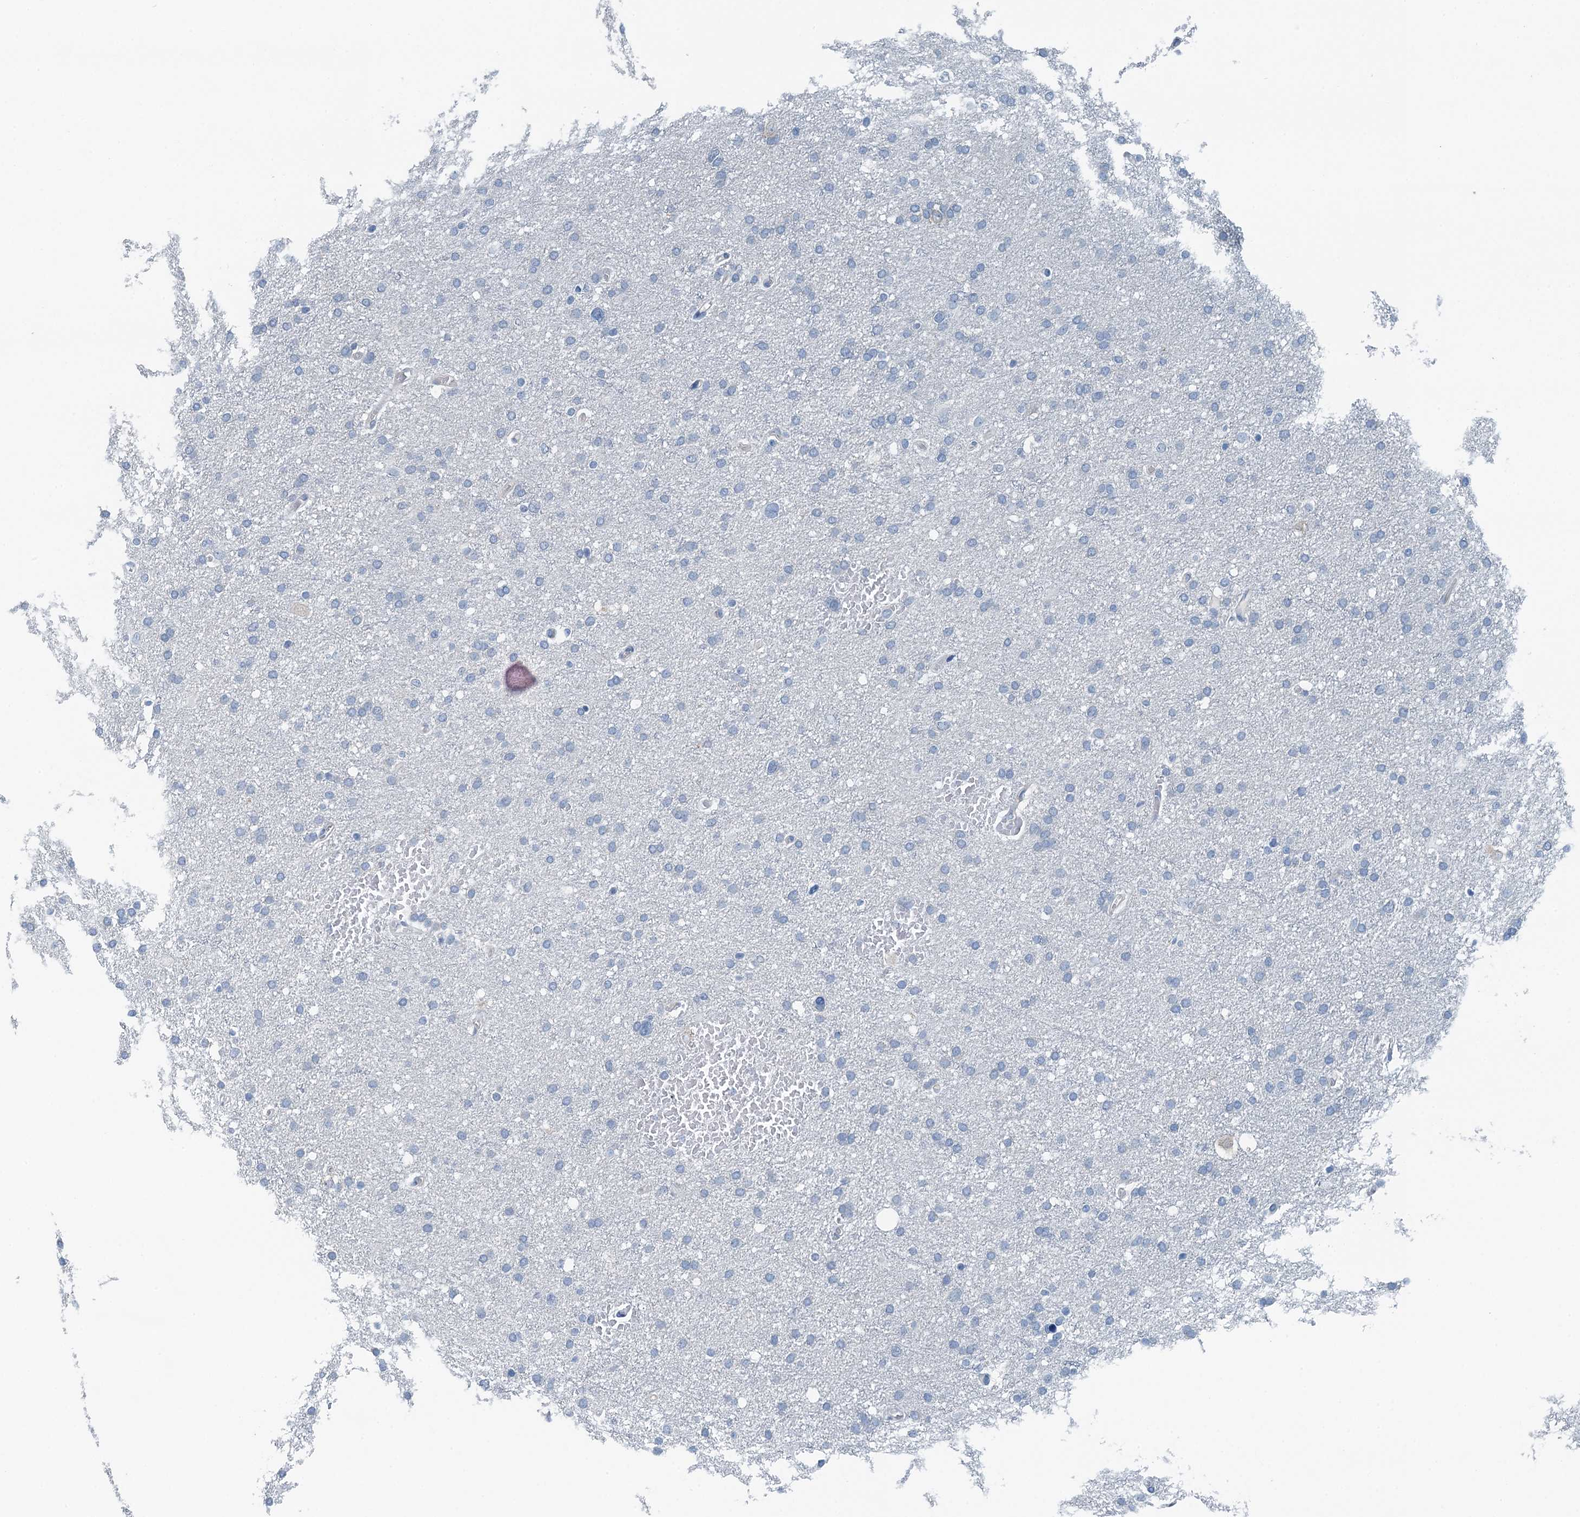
{"staining": {"intensity": "negative", "quantity": "none", "location": "none"}, "tissue": "glioma", "cell_type": "Tumor cells", "image_type": "cancer", "snomed": [{"axis": "morphology", "description": "Glioma, malignant, High grade"}, {"axis": "topography", "description": "Cerebral cortex"}], "caption": "Immunohistochemical staining of human glioma displays no significant expression in tumor cells. Brightfield microscopy of IHC stained with DAB (3,3'-diaminobenzidine) (brown) and hematoxylin (blue), captured at high magnification.", "gene": "GFOD2", "patient": {"sex": "female", "age": 36}}